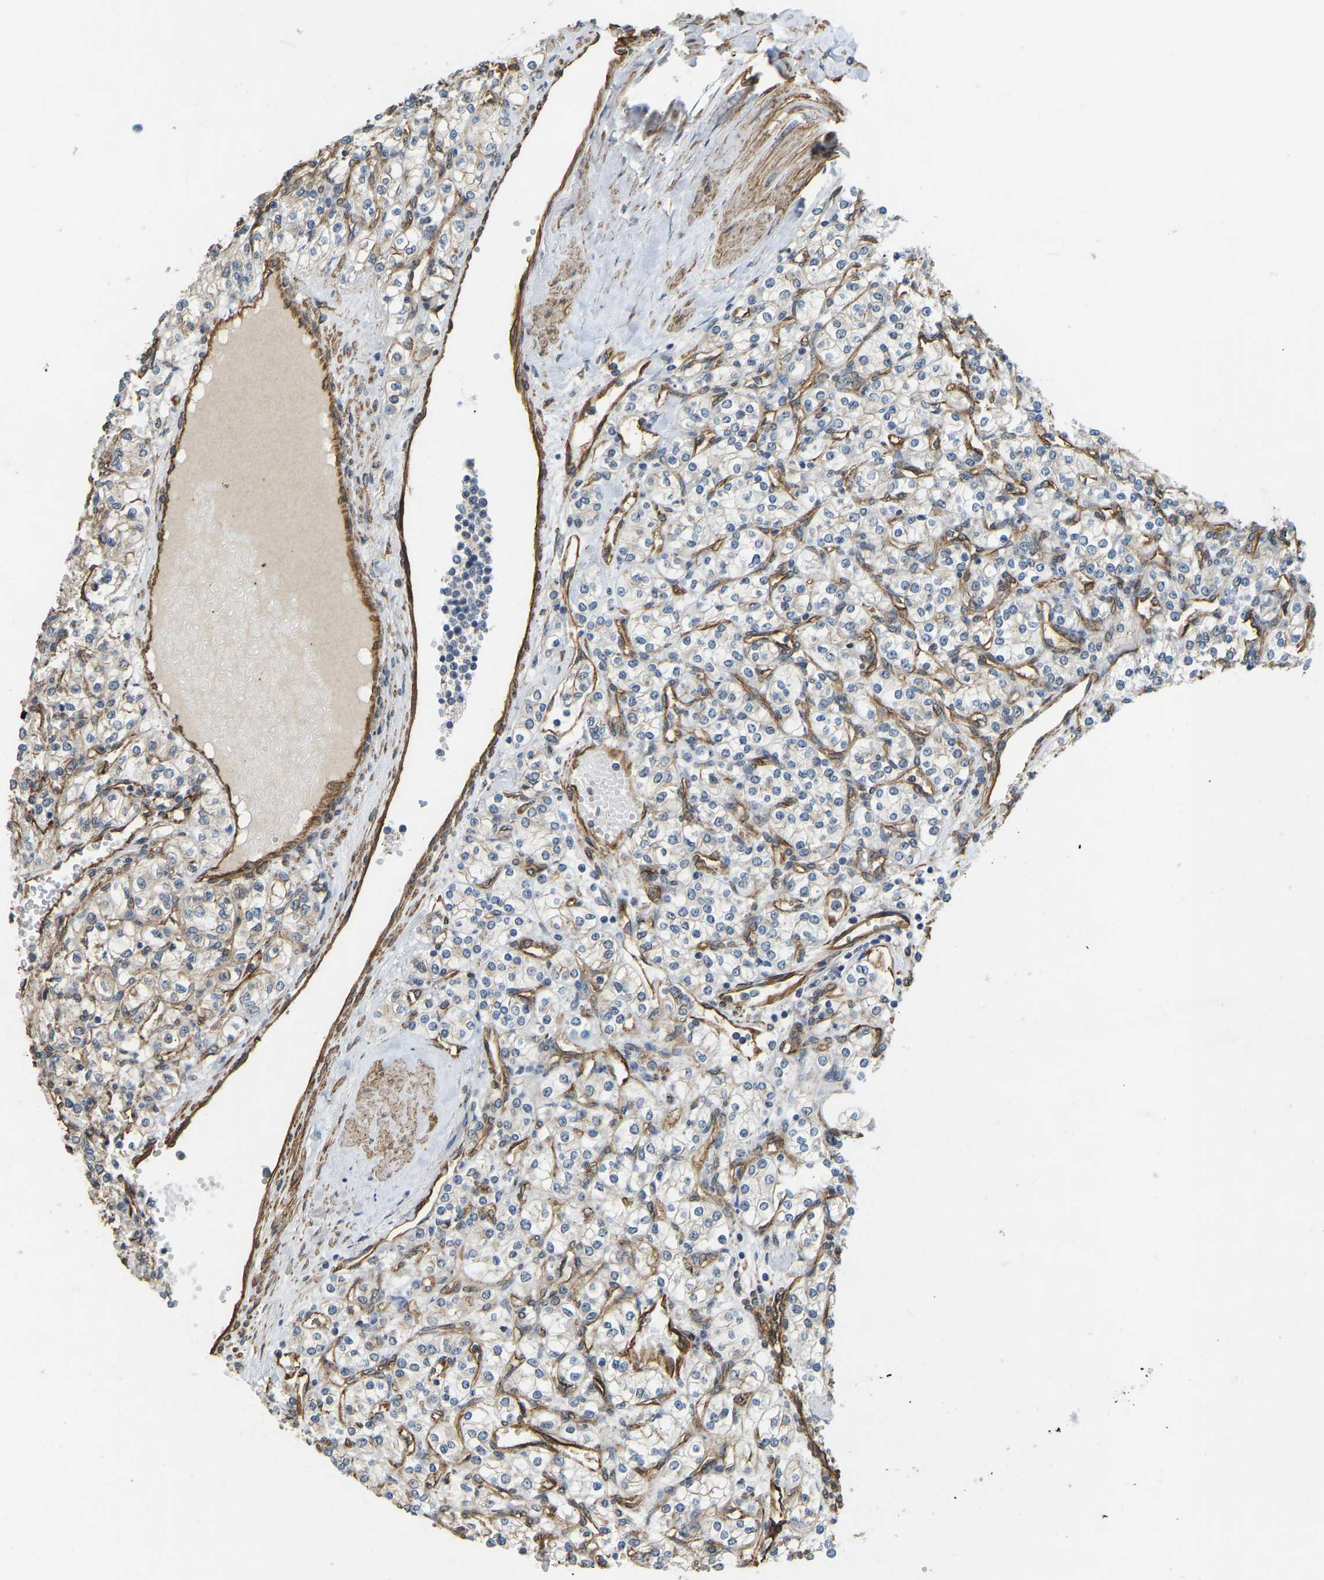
{"staining": {"intensity": "weak", "quantity": "<25%", "location": "cytoplasmic/membranous"}, "tissue": "renal cancer", "cell_type": "Tumor cells", "image_type": "cancer", "snomed": [{"axis": "morphology", "description": "Adenocarcinoma, NOS"}, {"axis": "topography", "description": "Kidney"}], "caption": "A photomicrograph of adenocarcinoma (renal) stained for a protein demonstrates no brown staining in tumor cells. Brightfield microscopy of IHC stained with DAB (brown) and hematoxylin (blue), captured at high magnification.", "gene": "NMB", "patient": {"sex": "male", "age": 77}}